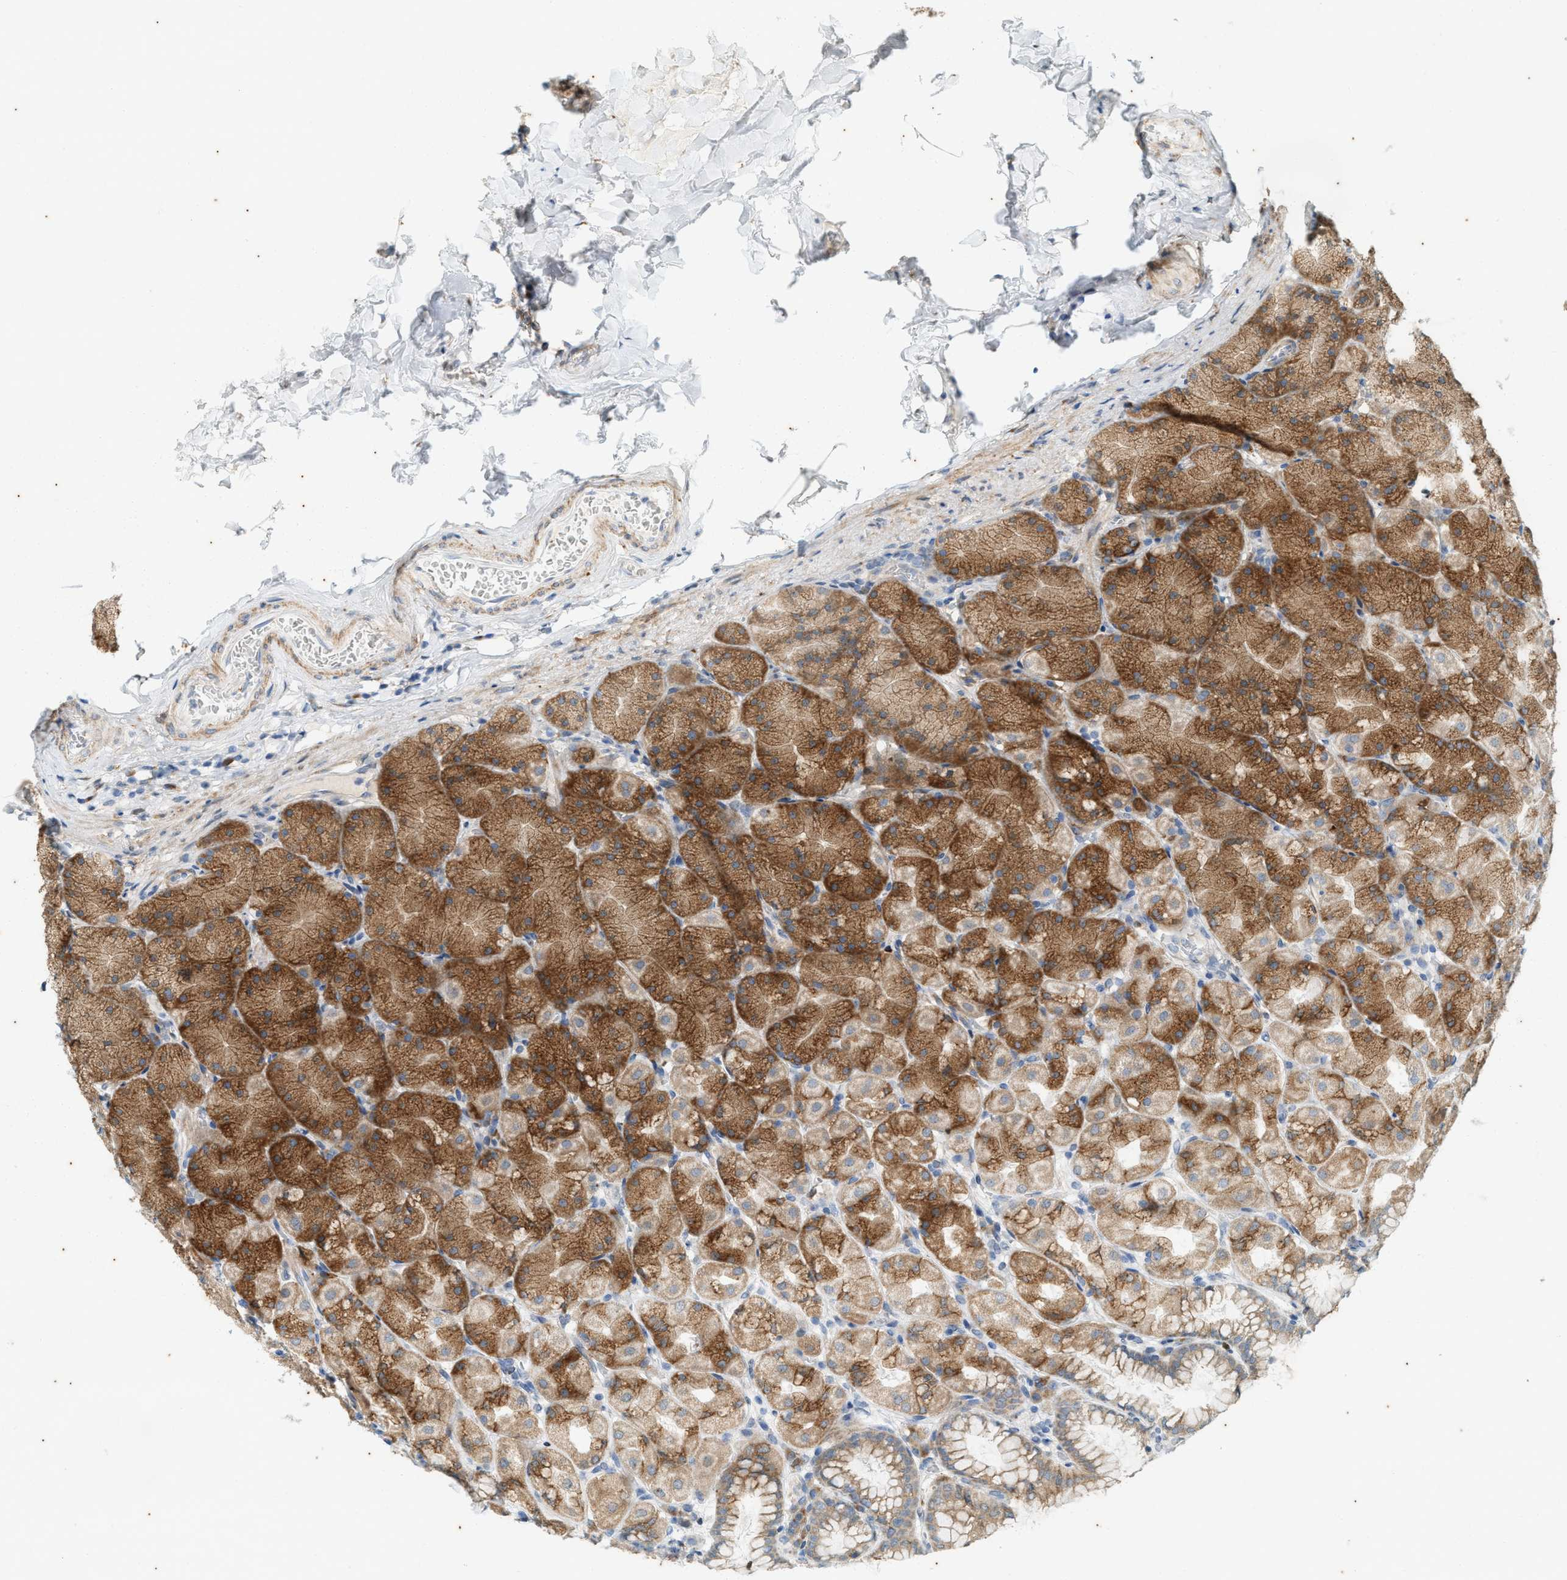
{"staining": {"intensity": "moderate", "quantity": ">75%", "location": "cytoplasmic/membranous"}, "tissue": "stomach", "cell_type": "Glandular cells", "image_type": "normal", "snomed": [{"axis": "morphology", "description": "Normal tissue, NOS"}, {"axis": "topography", "description": "Stomach, upper"}], "caption": "Immunohistochemical staining of unremarkable human stomach shows moderate cytoplasmic/membranous protein expression in approximately >75% of glandular cells. (IHC, brightfield microscopy, high magnification).", "gene": "CHPF2", "patient": {"sex": "female", "age": 56}}